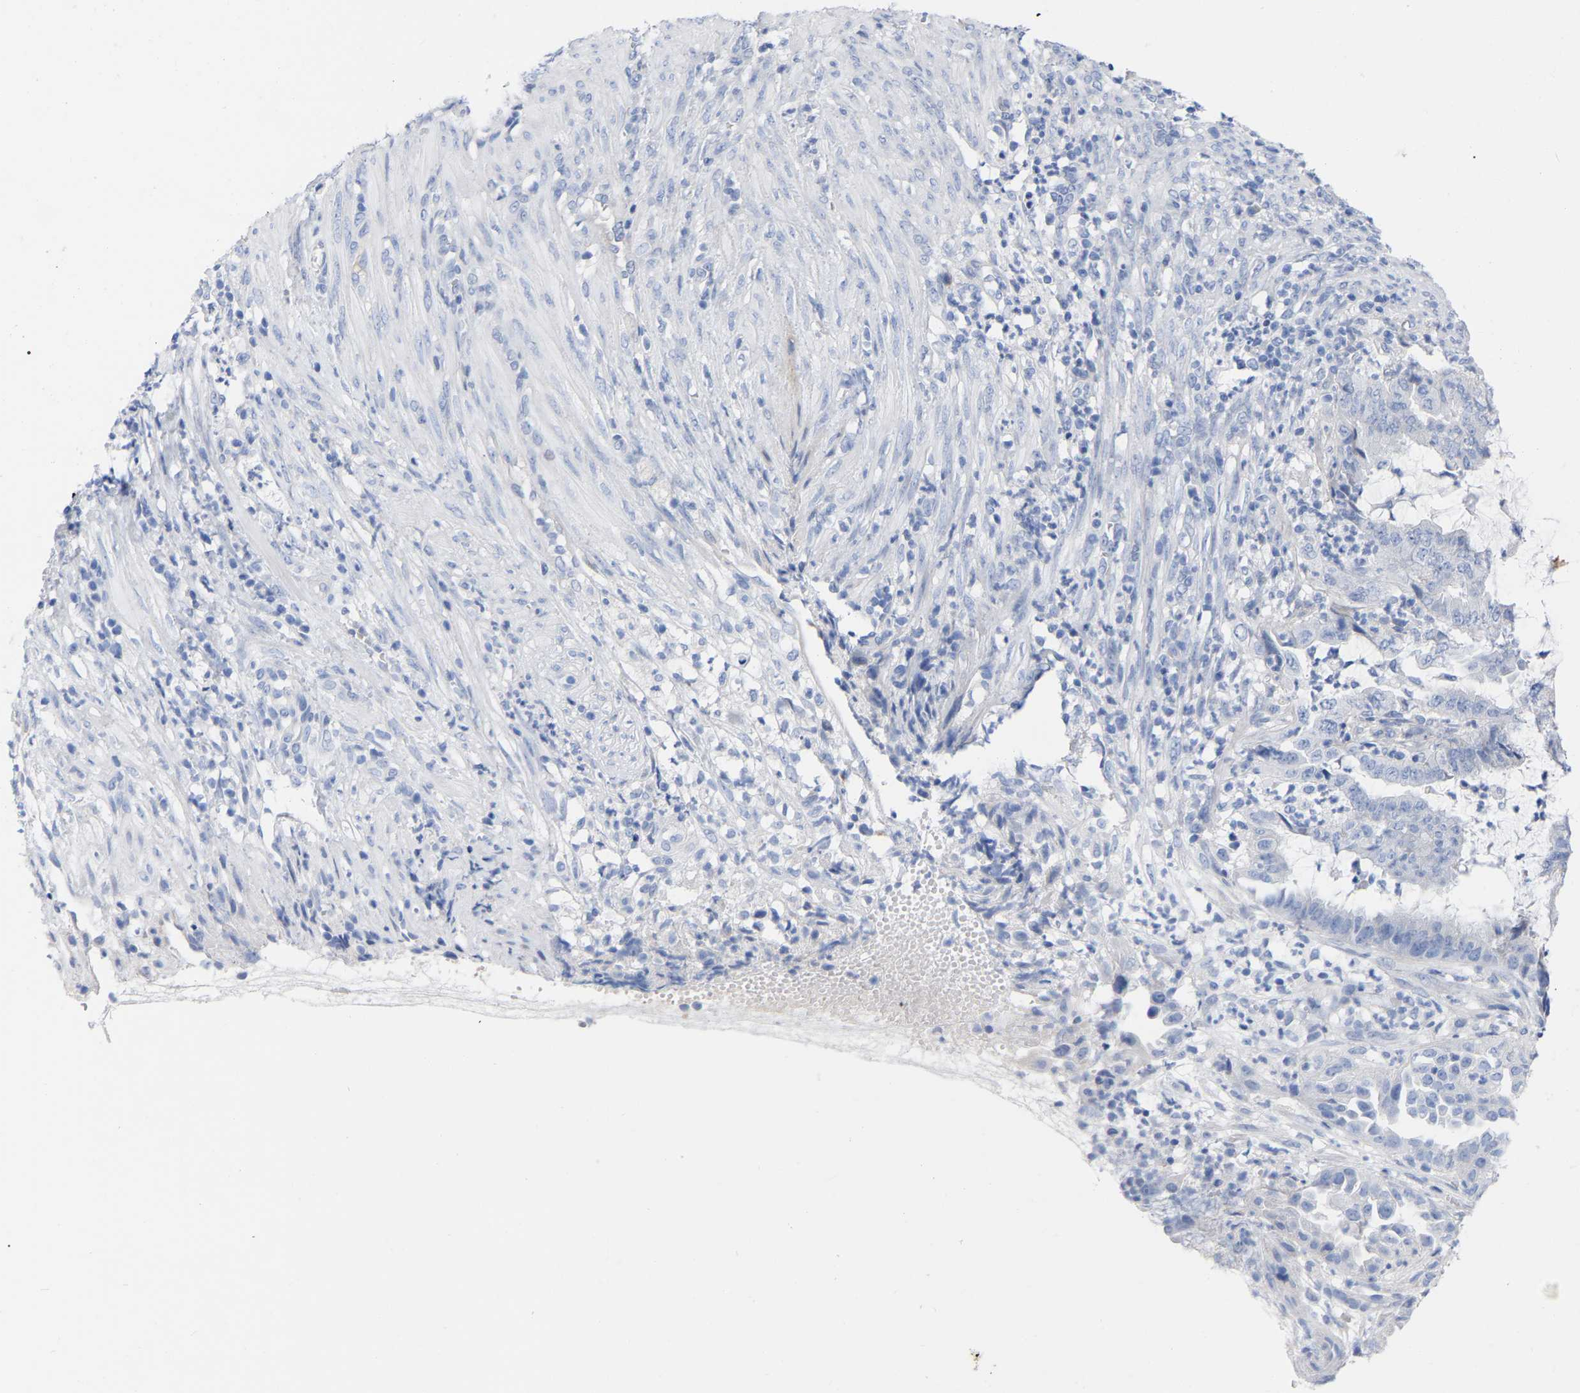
{"staining": {"intensity": "negative", "quantity": "none", "location": "none"}, "tissue": "endometrial cancer", "cell_type": "Tumor cells", "image_type": "cancer", "snomed": [{"axis": "morphology", "description": "Adenocarcinoma, NOS"}, {"axis": "topography", "description": "Endometrium"}], "caption": "A high-resolution micrograph shows immunohistochemistry staining of endometrial cancer (adenocarcinoma), which shows no significant positivity in tumor cells.", "gene": "HAPLN1", "patient": {"sex": "female", "age": 51}}